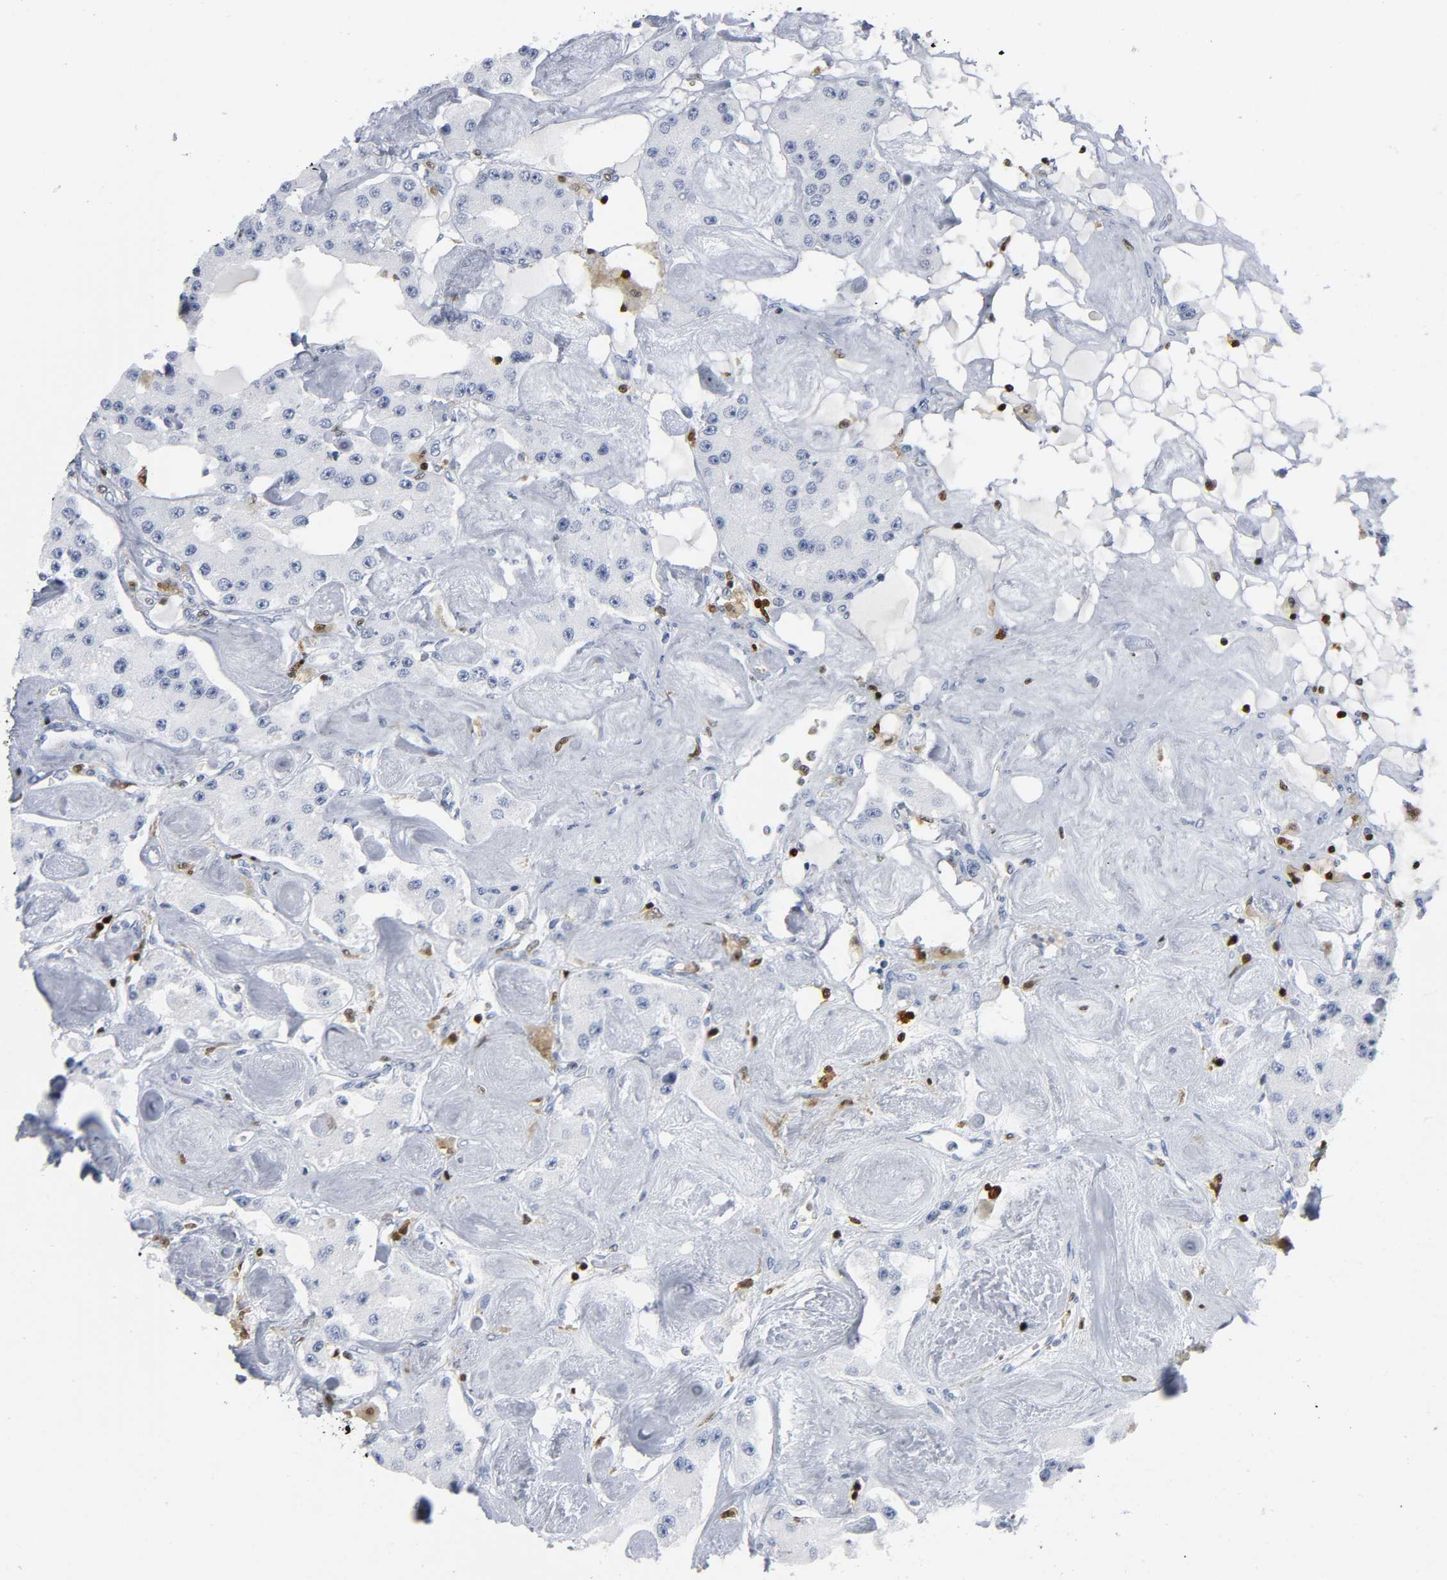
{"staining": {"intensity": "negative", "quantity": "none", "location": "none"}, "tissue": "carcinoid", "cell_type": "Tumor cells", "image_type": "cancer", "snomed": [{"axis": "morphology", "description": "Carcinoid, malignant, NOS"}, {"axis": "topography", "description": "Pancreas"}], "caption": "DAB immunohistochemical staining of malignant carcinoid demonstrates no significant expression in tumor cells. (Brightfield microscopy of DAB immunohistochemistry (IHC) at high magnification).", "gene": "DOK2", "patient": {"sex": "male", "age": 41}}